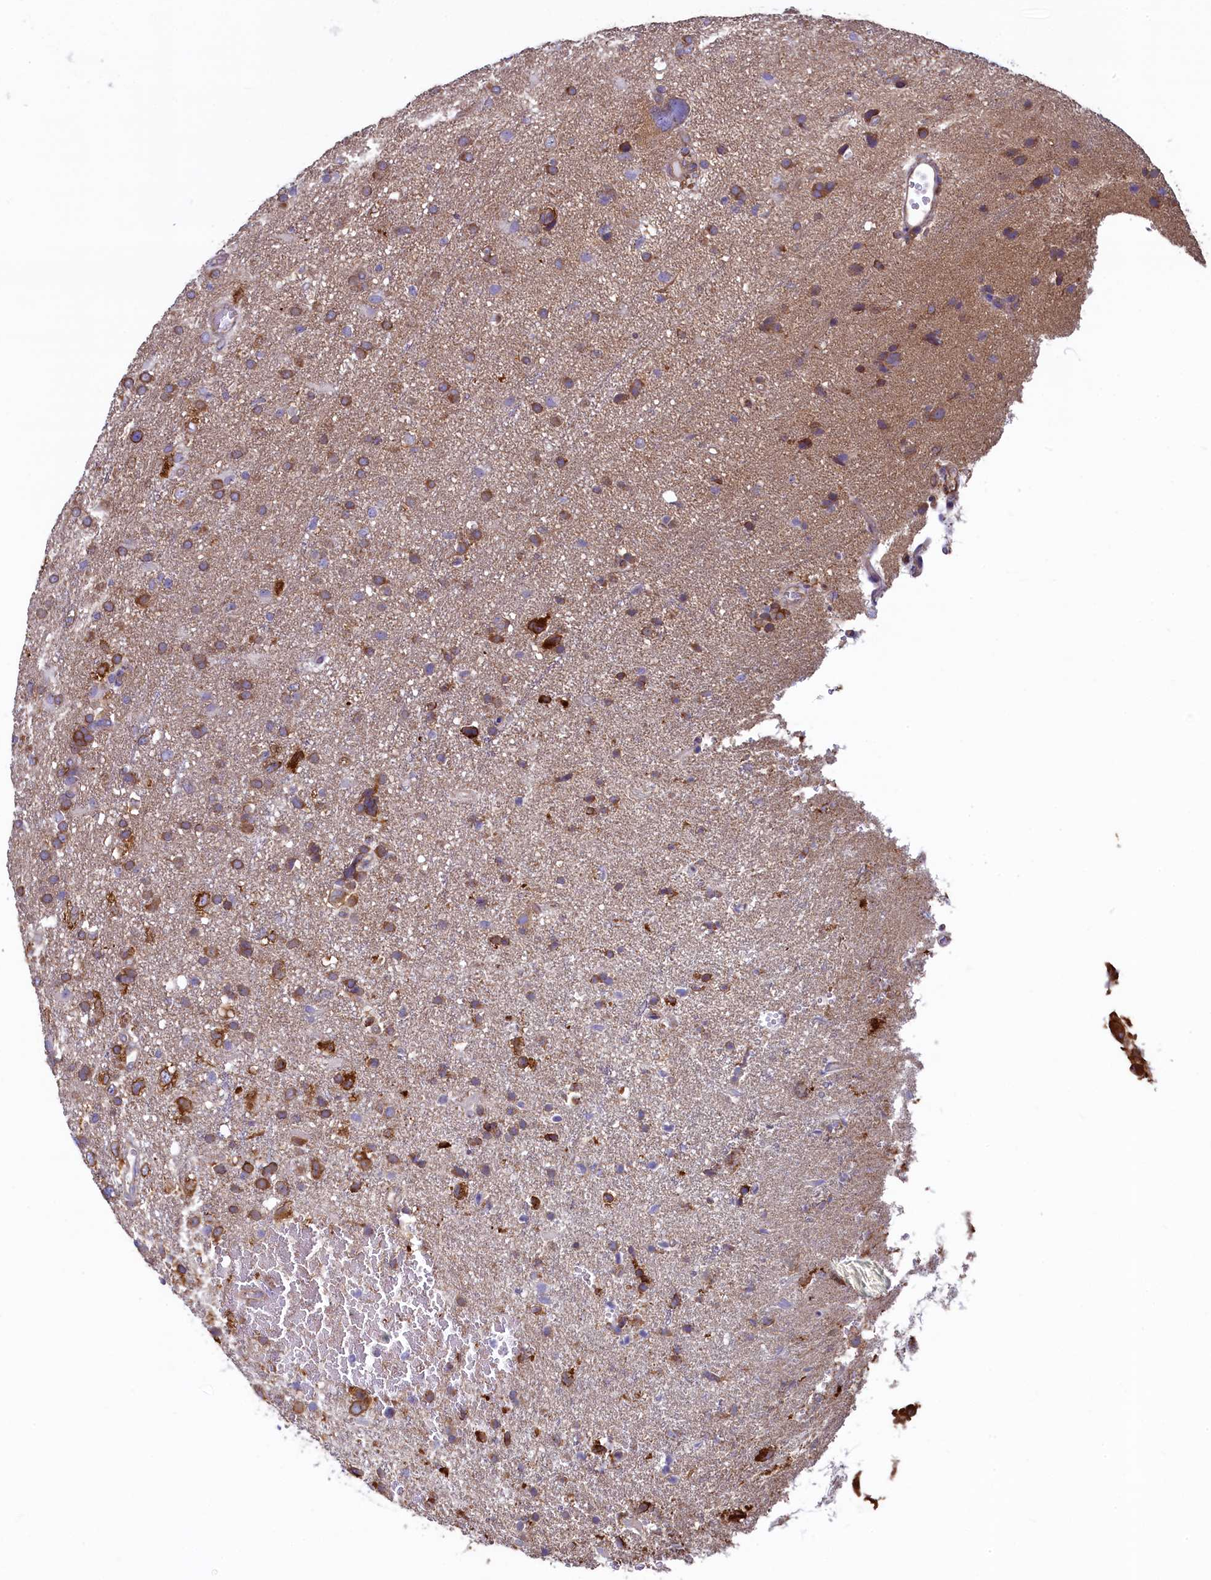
{"staining": {"intensity": "strong", "quantity": "<25%", "location": "cytoplasmic/membranous"}, "tissue": "glioma", "cell_type": "Tumor cells", "image_type": "cancer", "snomed": [{"axis": "morphology", "description": "Glioma, malignant, High grade"}, {"axis": "topography", "description": "Brain"}], "caption": "Human glioma stained with a protein marker displays strong staining in tumor cells.", "gene": "SPATA2L", "patient": {"sex": "male", "age": 61}}